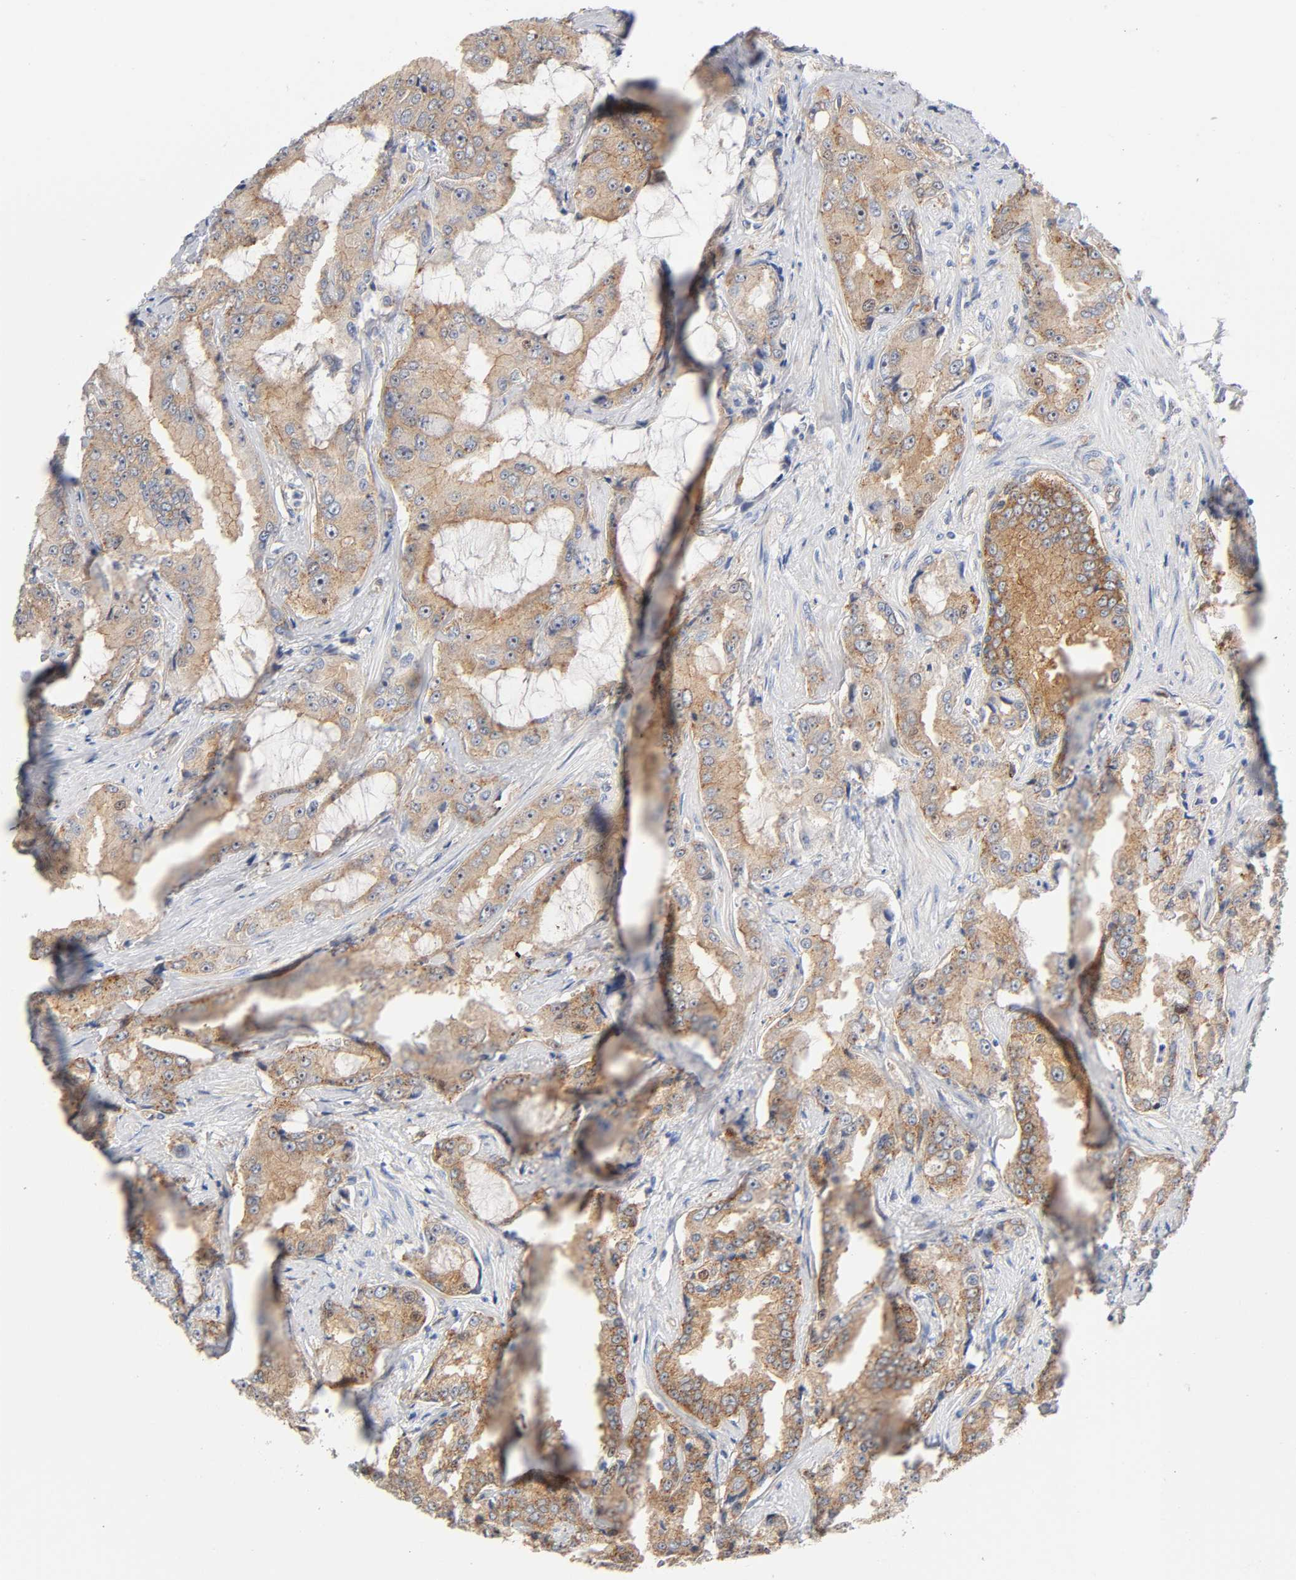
{"staining": {"intensity": "moderate", "quantity": ">75%", "location": "cytoplasmic/membranous"}, "tissue": "prostate cancer", "cell_type": "Tumor cells", "image_type": "cancer", "snomed": [{"axis": "morphology", "description": "Adenocarcinoma, High grade"}, {"axis": "topography", "description": "Prostate"}], "caption": "An immunohistochemistry image of tumor tissue is shown. Protein staining in brown highlights moderate cytoplasmic/membranous positivity in prostate adenocarcinoma (high-grade) within tumor cells.", "gene": "CD2AP", "patient": {"sex": "male", "age": 73}}